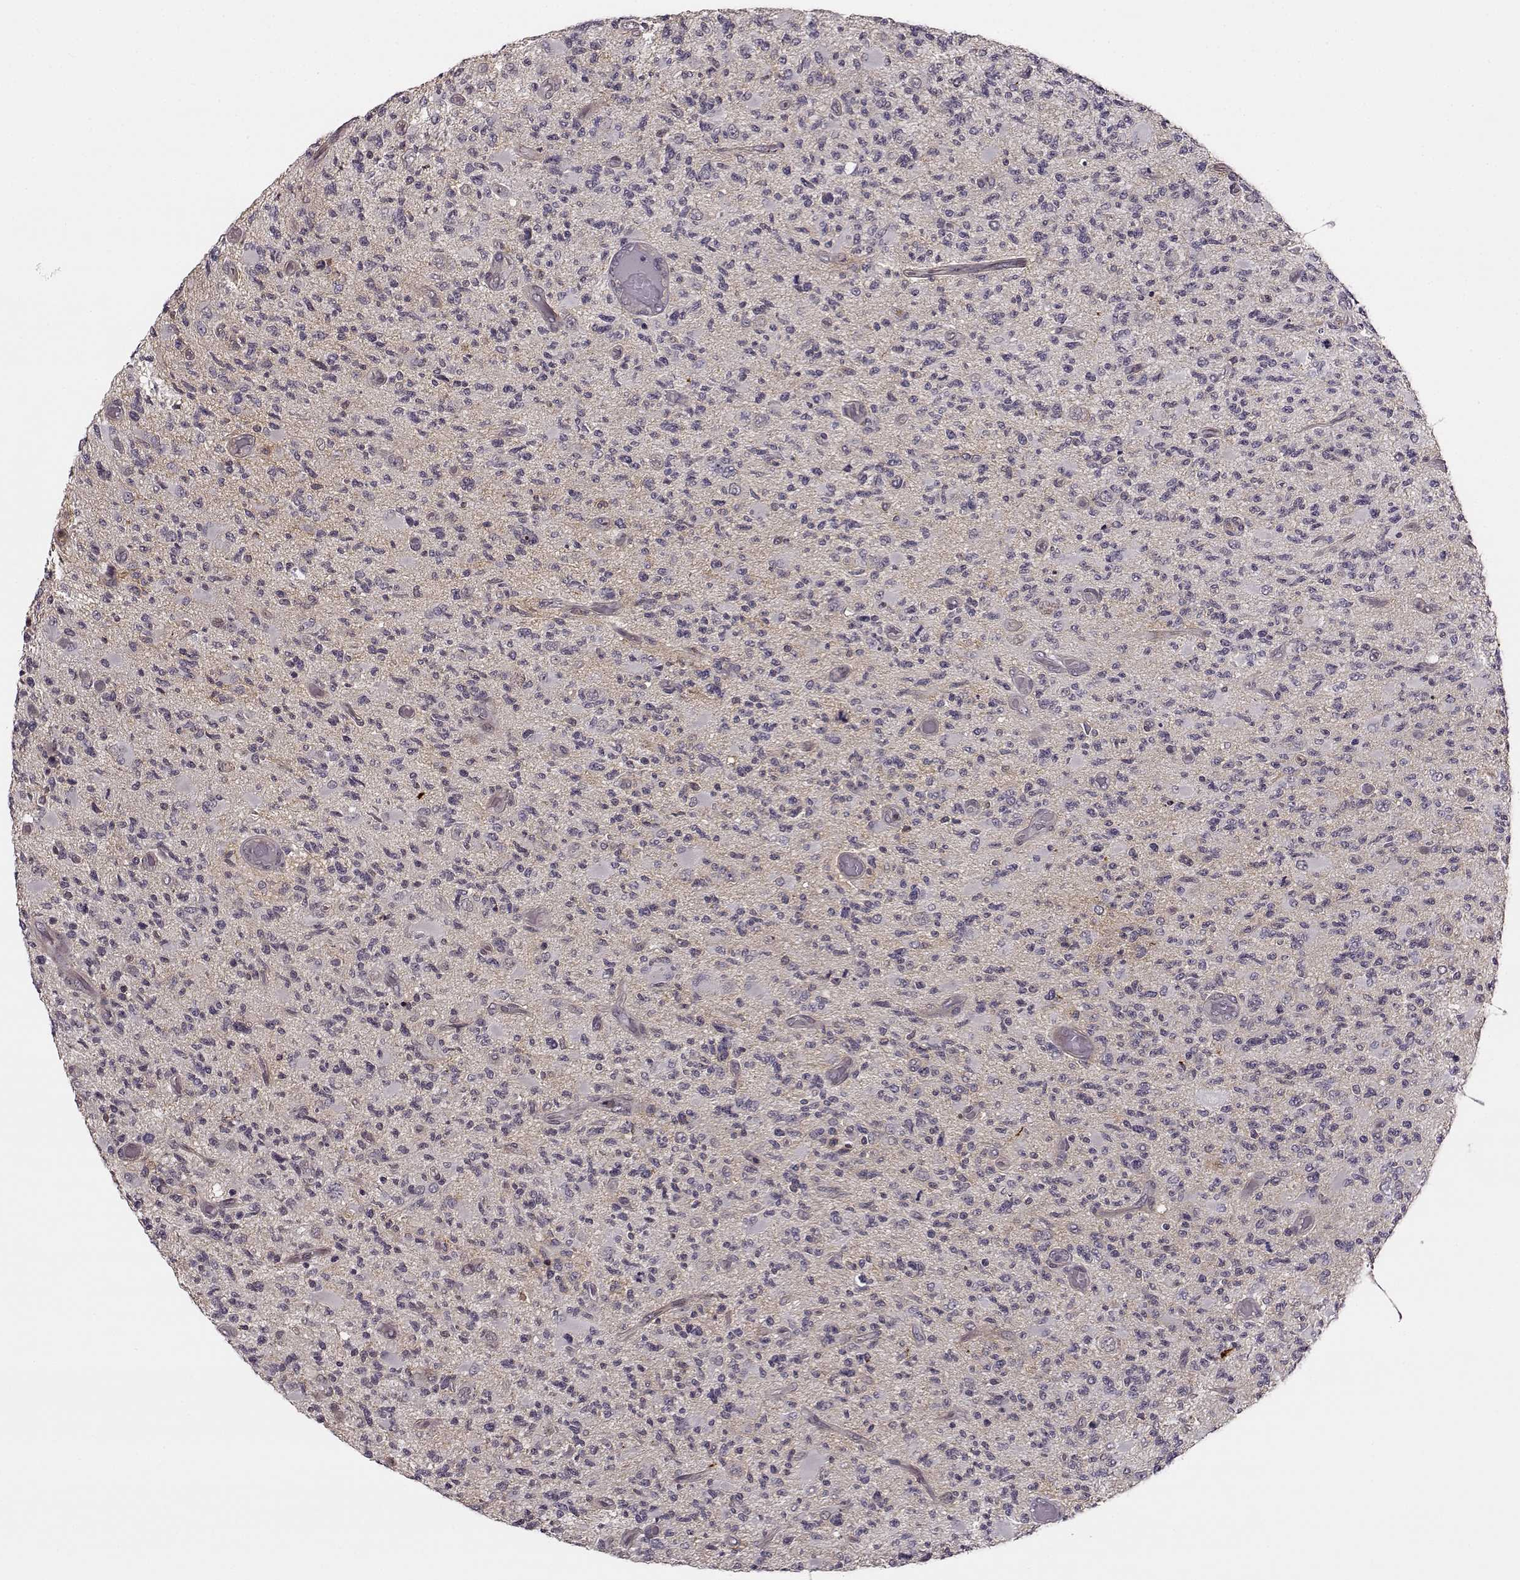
{"staining": {"intensity": "negative", "quantity": "none", "location": "none"}, "tissue": "glioma", "cell_type": "Tumor cells", "image_type": "cancer", "snomed": [{"axis": "morphology", "description": "Glioma, malignant, High grade"}, {"axis": "topography", "description": "Brain"}], "caption": "Tumor cells show no significant expression in glioma. (DAB (3,3'-diaminobenzidine) immunohistochemistry (IHC) with hematoxylin counter stain).", "gene": "MFSD1", "patient": {"sex": "female", "age": 63}}